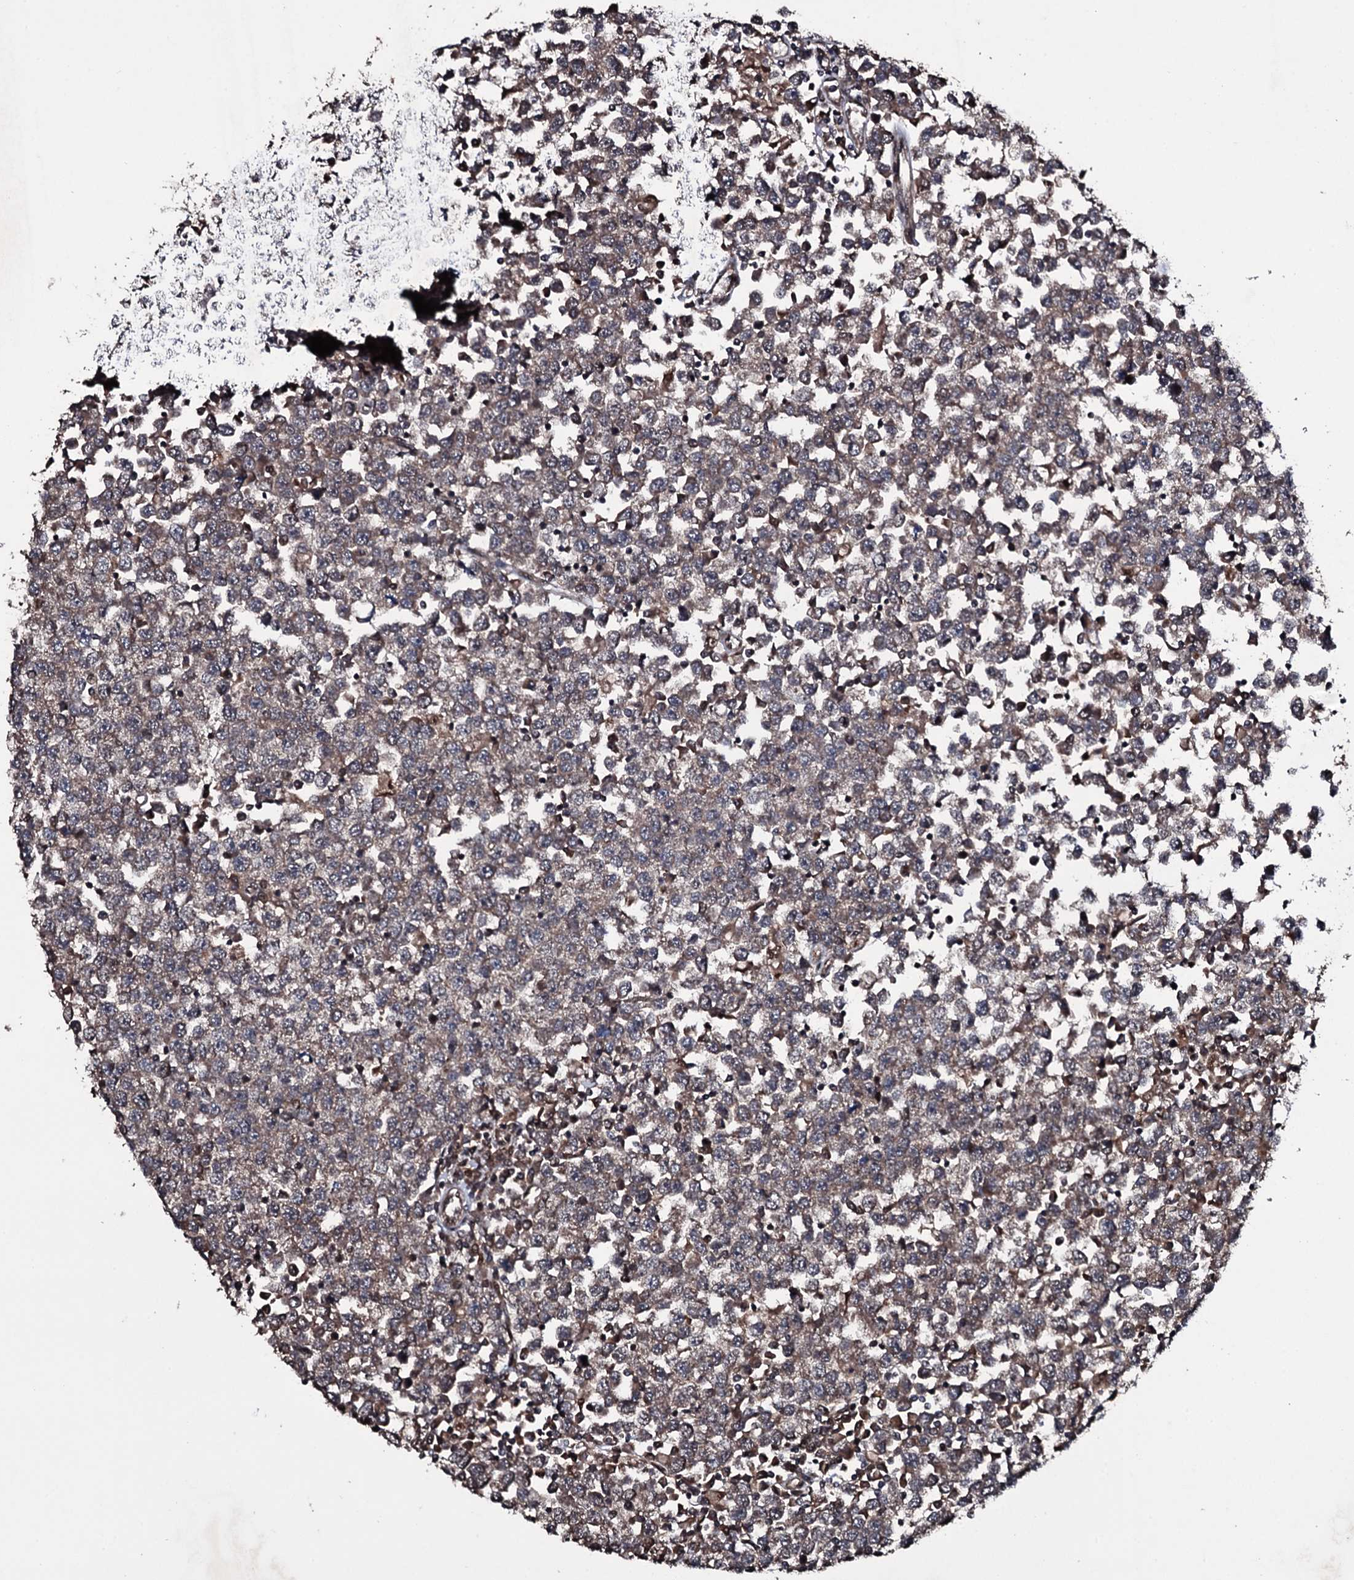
{"staining": {"intensity": "weak", "quantity": "<25%", "location": "cytoplasmic/membranous"}, "tissue": "testis cancer", "cell_type": "Tumor cells", "image_type": "cancer", "snomed": [{"axis": "morphology", "description": "Seminoma, NOS"}, {"axis": "topography", "description": "Testis"}], "caption": "Seminoma (testis) stained for a protein using immunohistochemistry demonstrates no expression tumor cells.", "gene": "MRPS31", "patient": {"sex": "male", "age": 65}}